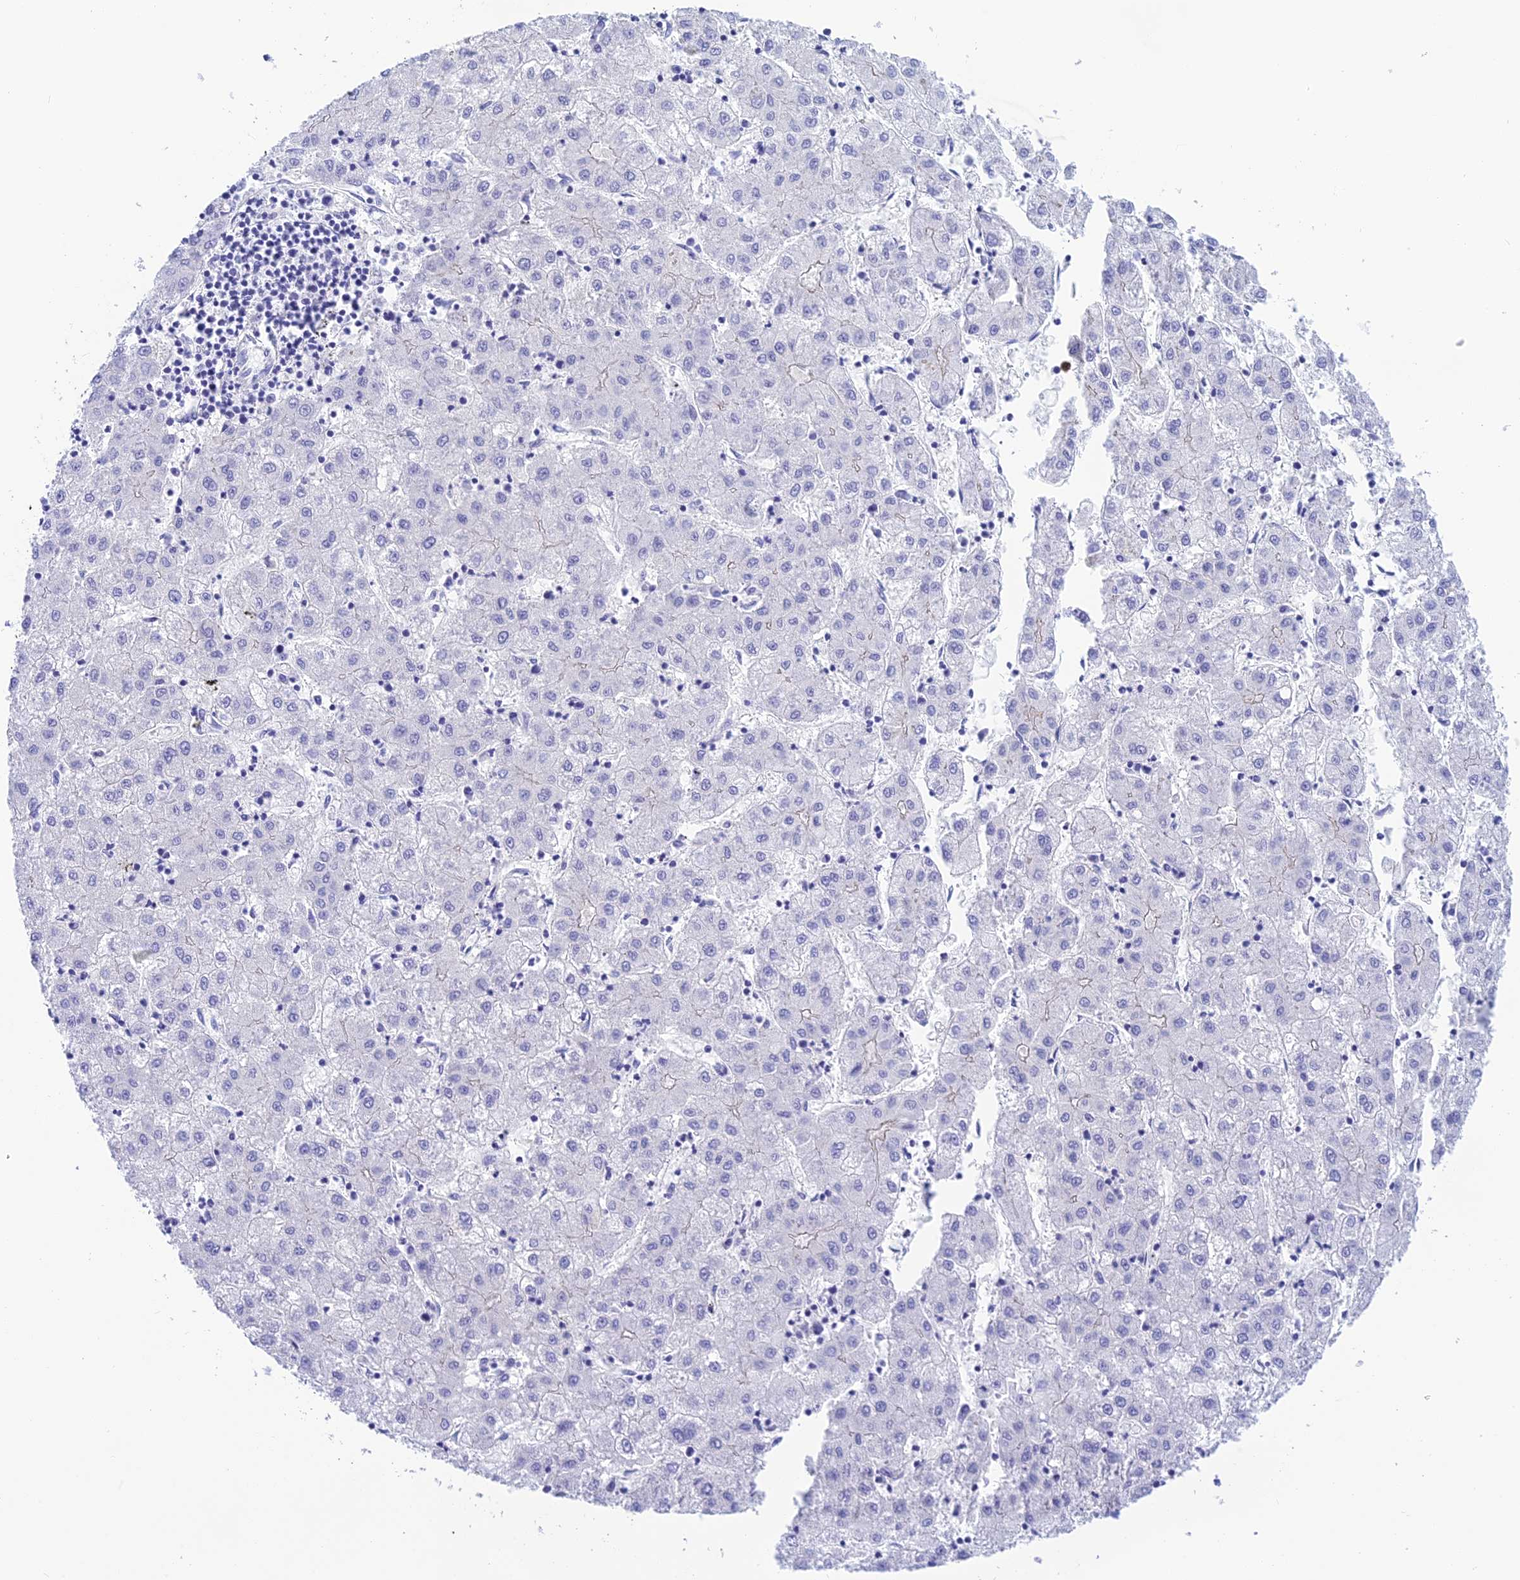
{"staining": {"intensity": "negative", "quantity": "none", "location": "none"}, "tissue": "liver cancer", "cell_type": "Tumor cells", "image_type": "cancer", "snomed": [{"axis": "morphology", "description": "Carcinoma, Hepatocellular, NOS"}, {"axis": "topography", "description": "Liver"}], "caption": "Immunohistochemical staining of human liver cancer demonstrates no significant positivity in tumor cells.", "gene": "KDELR3", "patient": {"sex": "male", "age": 72}}